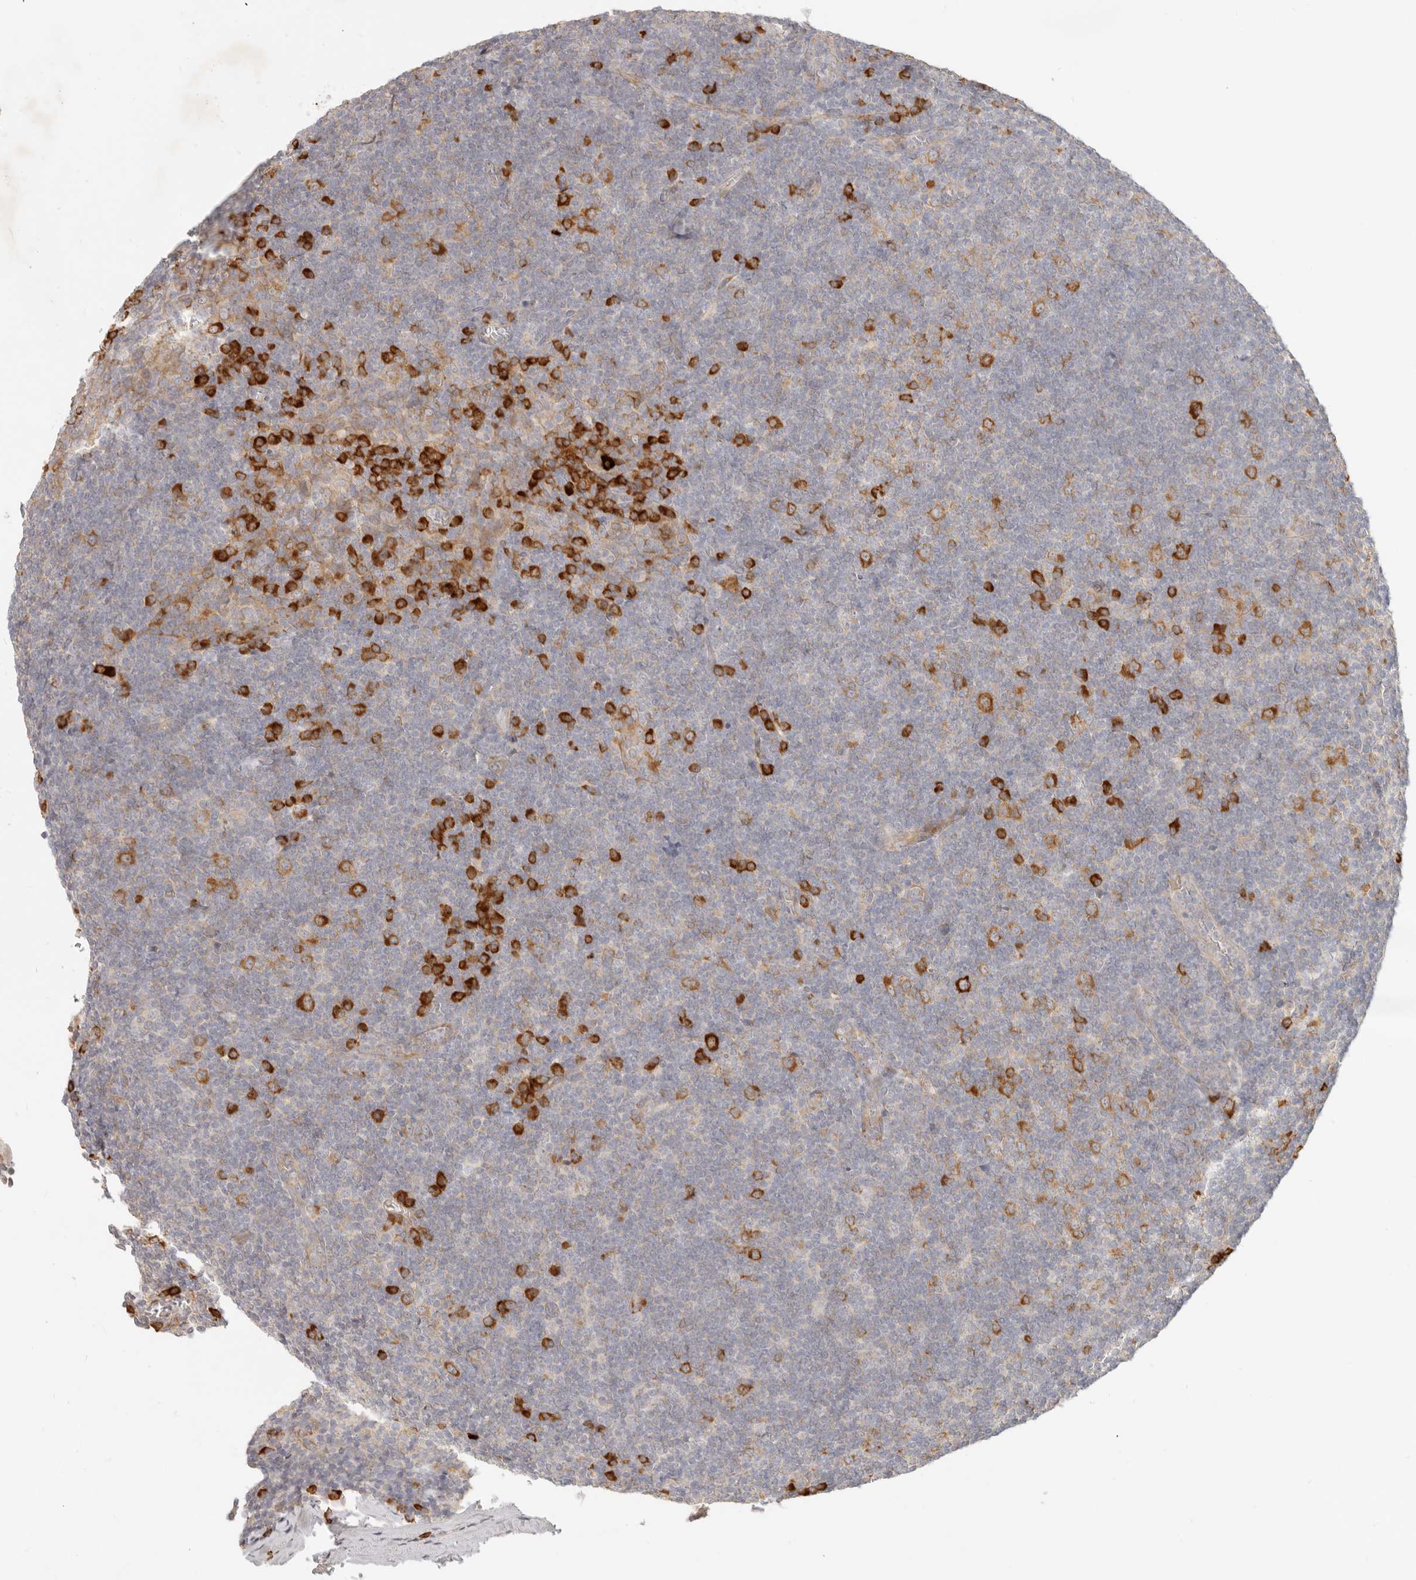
{"staining": {"intensity": "strong", "quantity": "<25%", "location": "cytoplasmic/membranous"}, "tissue": "tonsil", "cell_type": "Germinal center cells", "image_type": "normal", "snomed": [{"axis": "morphology", "description": "Normal tissue, NOS"}, {"axis": "topography", "description": "Tonsil"}], "caption": "Tonsil stained for a protein (brown) demonstrates strong cytoplasmic/membranous positive staining in about <25% of germinal center cells.", "gene": "PABPC4", "patient": {"sex": "male", "age": 37}}